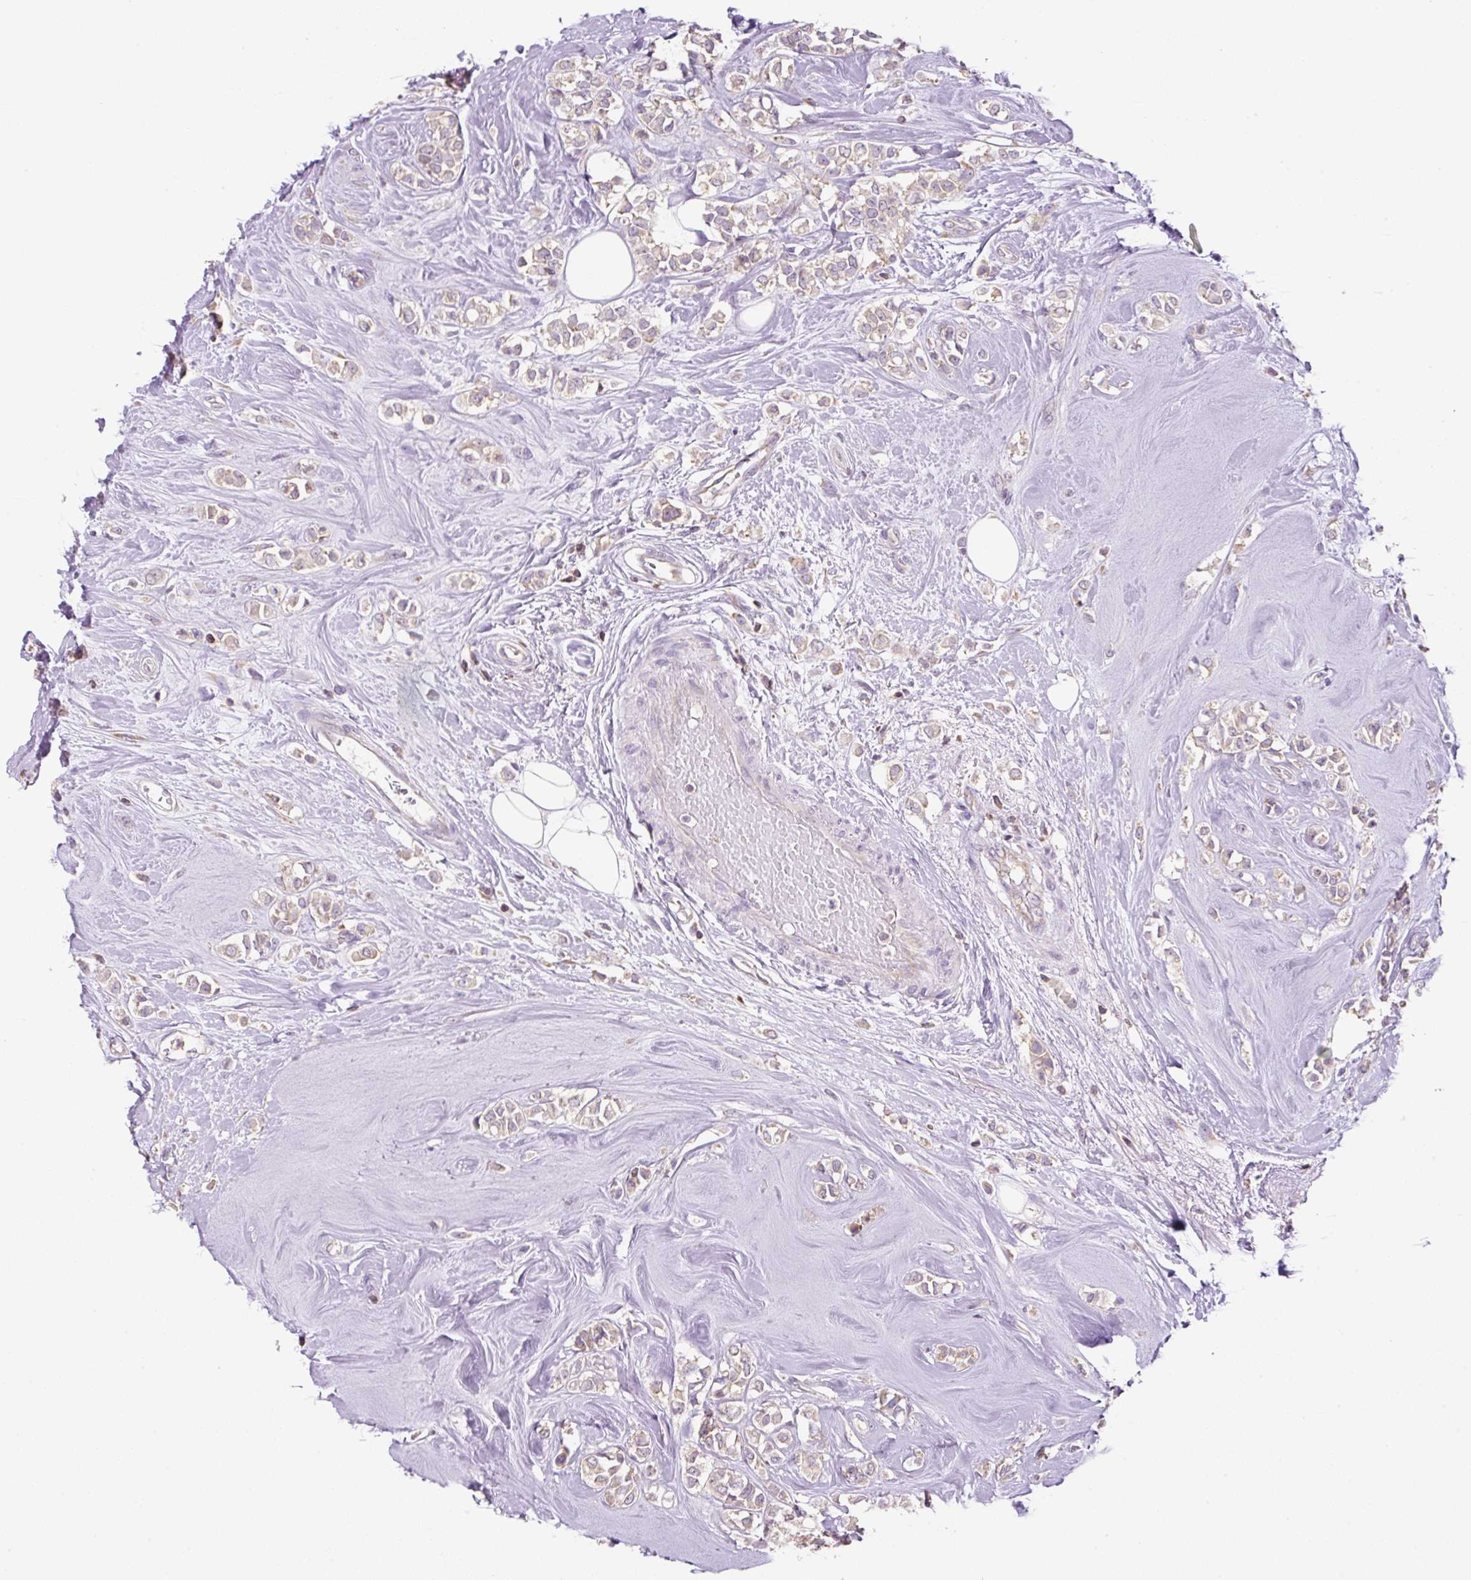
{"staining": {"intensity": "weak", "quantity": "25%-75%", "location": "cytoplasmic/membranous"}, "tissue": "breast cancer", "cell_type": "Tumor cells", "image_type": "cancer", "snomed": [{"axis": "morphology", "description": "Lobular carcinoma"}, {"axis": "topography", "description": "Breast"}], "caption": "Immunohistochemistry micrograph of human breast cancer stained for a protein (brown), which demonstrates low levels of weak cytoplasmic/membranous expression in approximately 25%-75% of tumor cells.", "gene": "RPS23", "patient": {"sex": "female", "age": 68}}